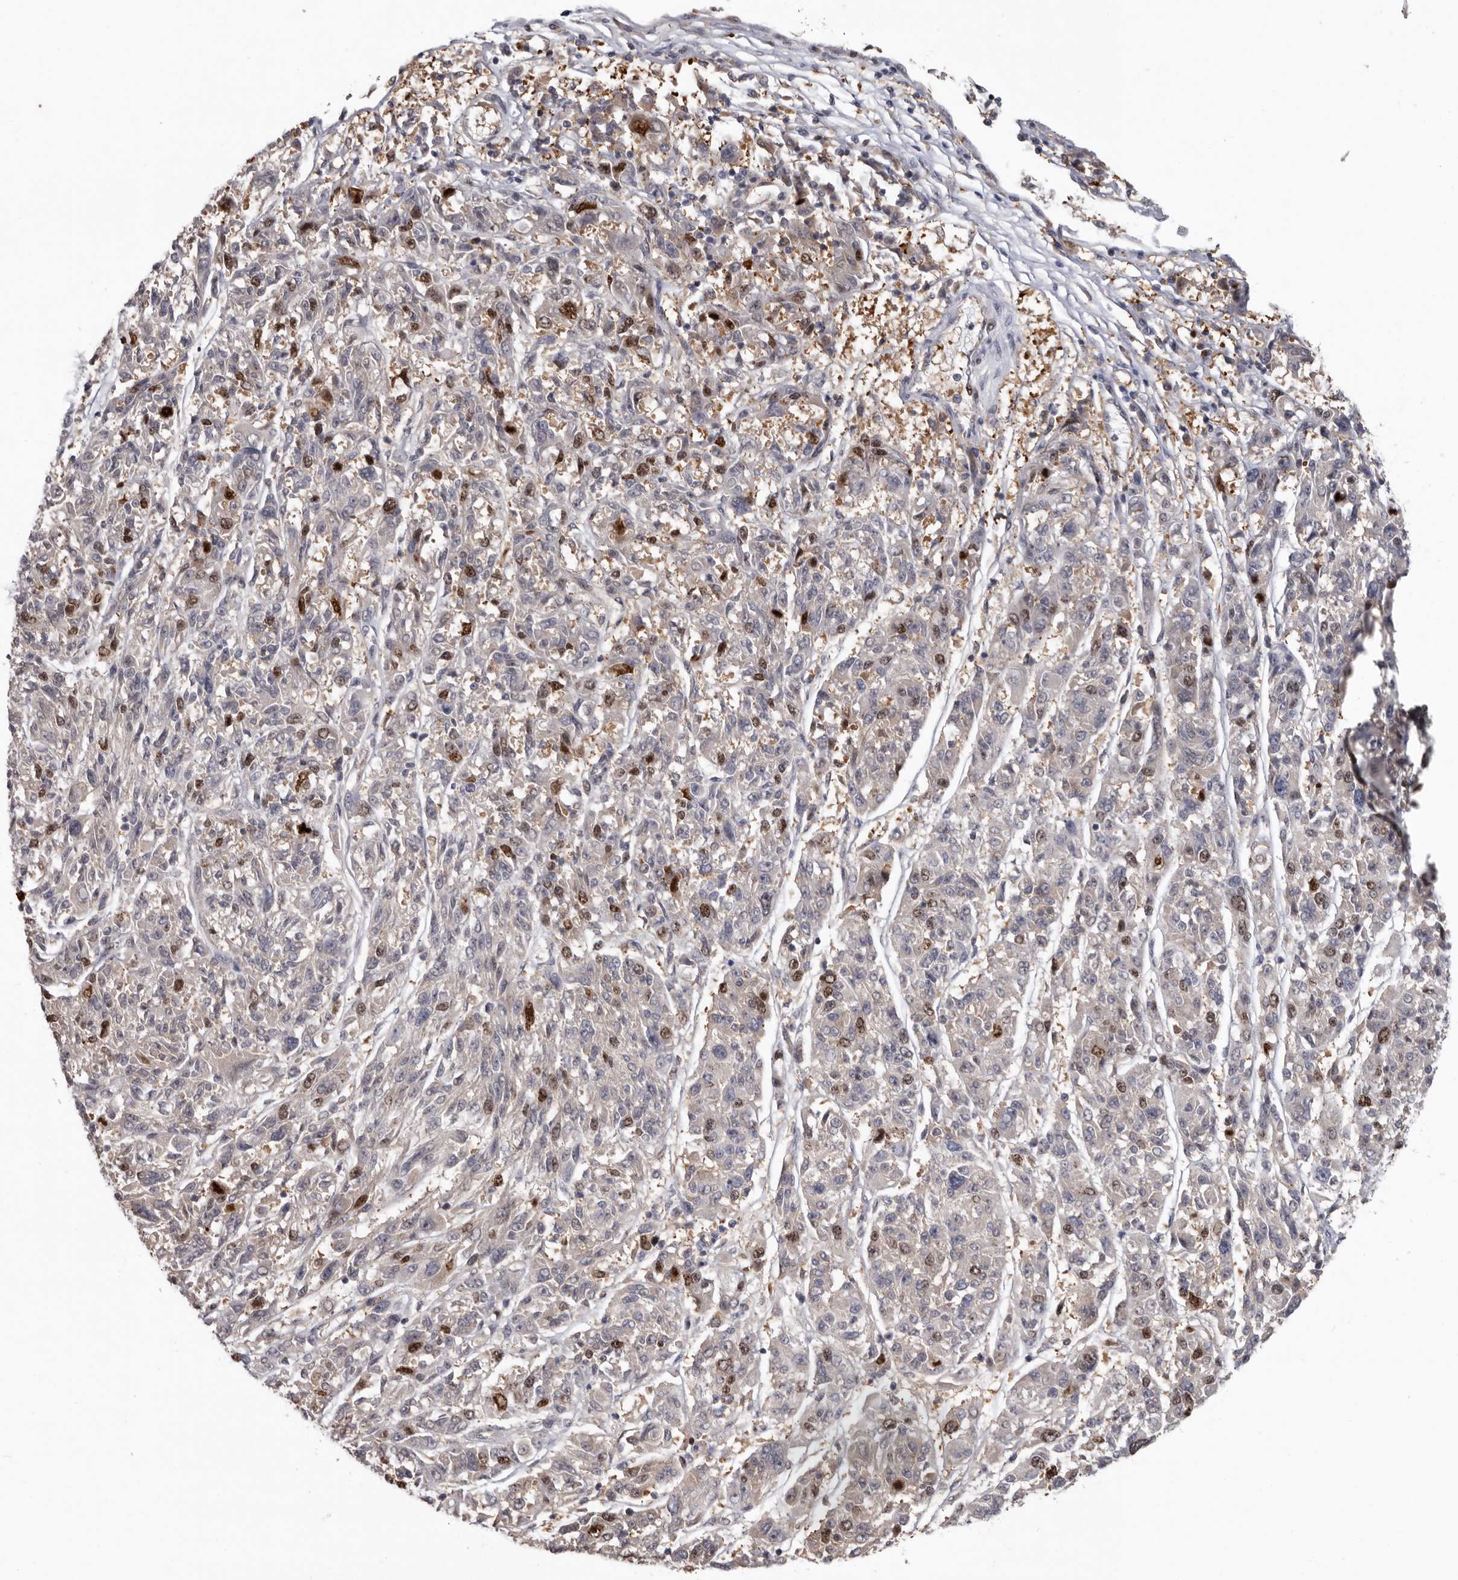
{"staining": {"intensity": "moderate", "quantity": "25%-75%", "location": "nuclear"}, "tissue": "melanoma", "cell_type": "Tumor cells", "image_type": "cancer", "snomed": [{"axis": "morphology", "description": "Malignant melanoma, NOS"}, {"axis": "topography", "description": "Skin"}], "caption": "A micrograph of human malignant melanoma stained for a protein exhibits moderate nuclear brown staining in tumor cells.", "gene": "CDCA8", "patient": {"sex": "male", "age": 53}}